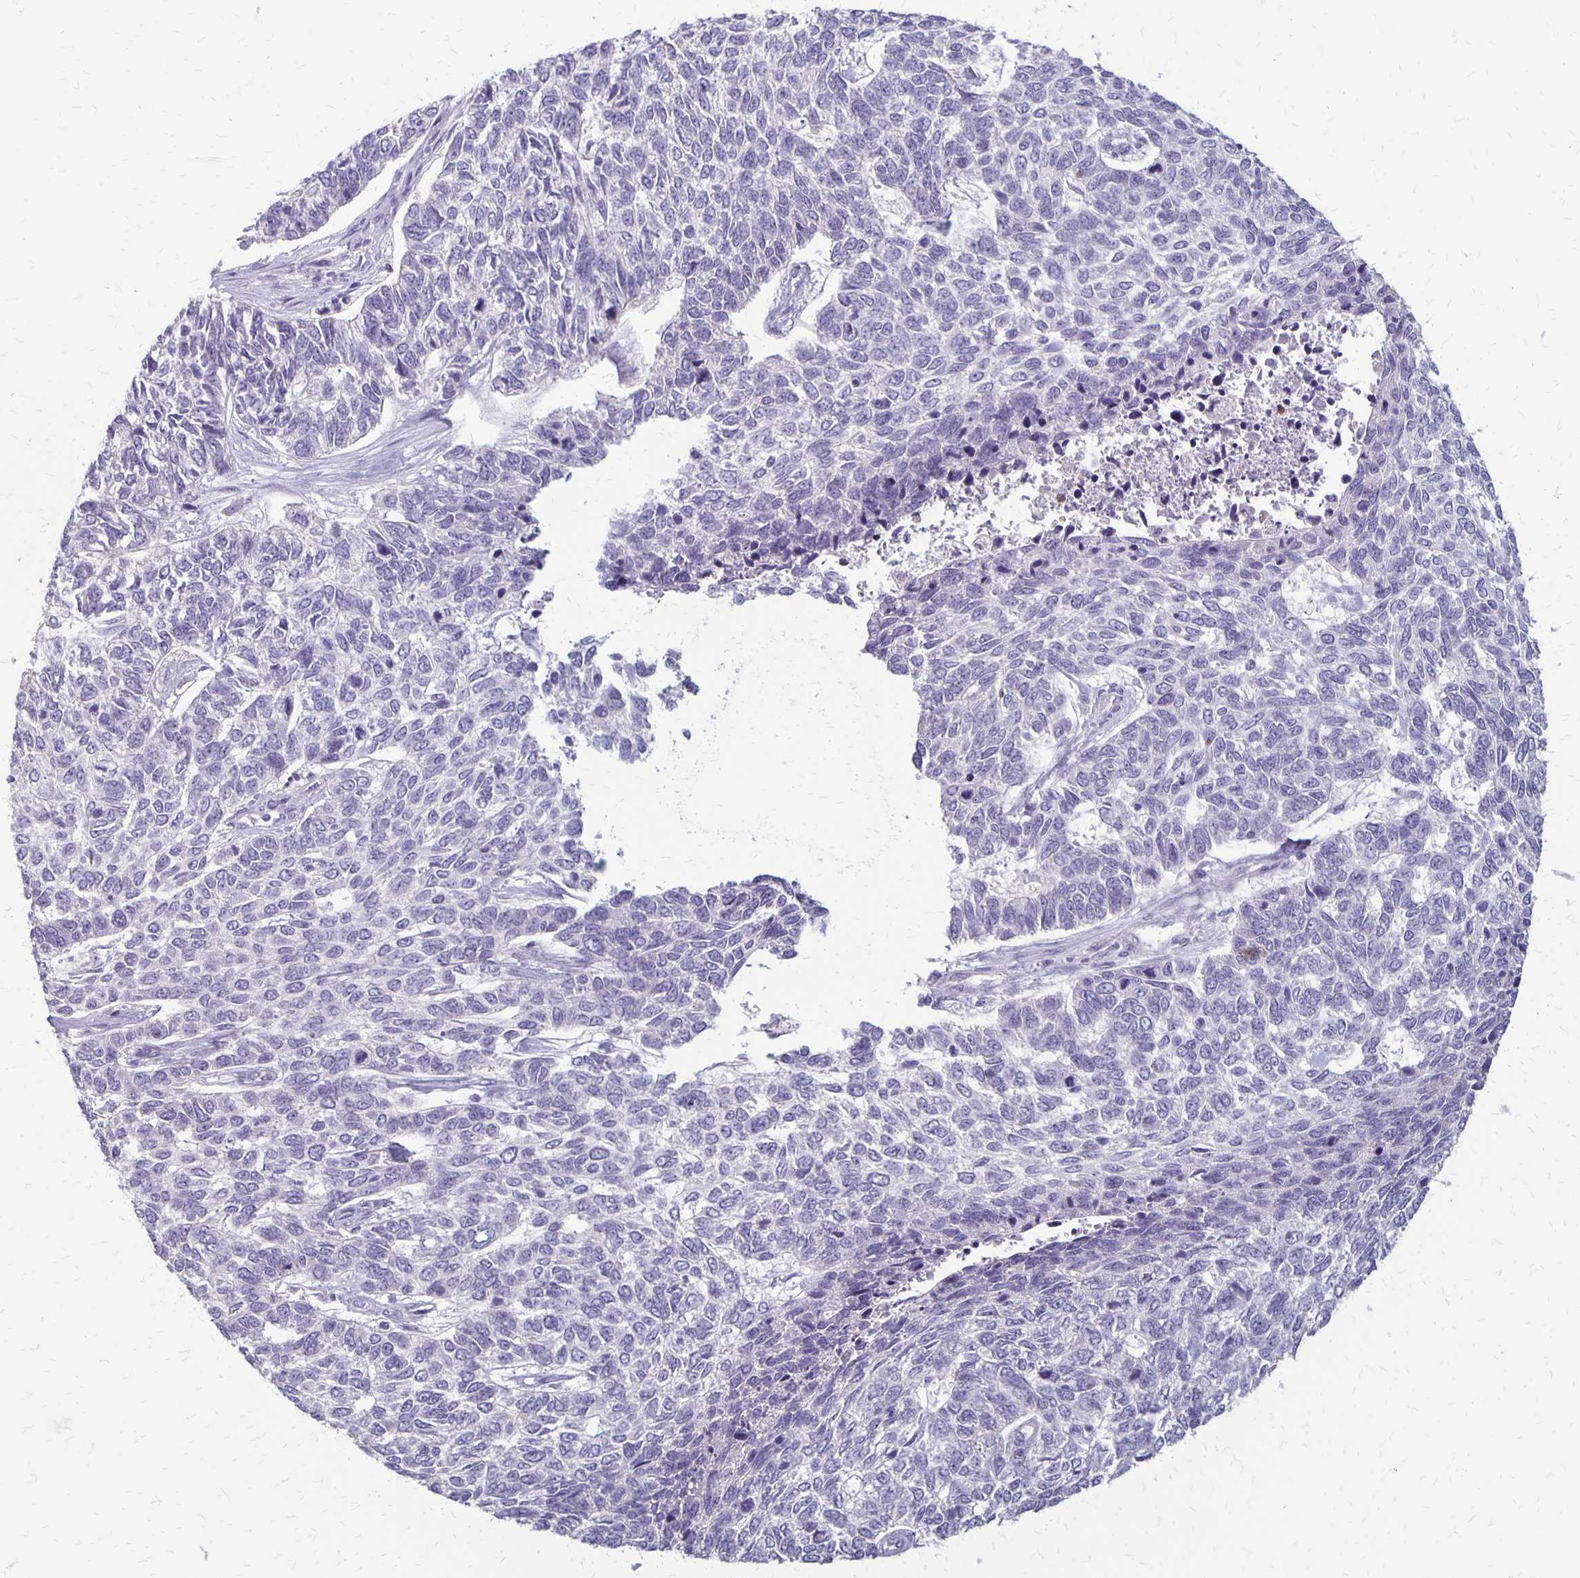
{"staining": {"intensity": "negative", "quantity": "none", "location": "none"}, "tissue": "skin cancer", "cell_type": "Tumor cells", "image_type": "cancer", "snomed": [{"axis": "morphology", "description": "Basal cell carcinoma"}, {"axis": "topography", "description": "Skin"}], "caption": "The immunohistochemistry histopathology image has no significant expression in tumor cells of skin cancer tissue. The staining was performed using DAB (3,3'-diaminobenzidine) to visualize the protein expression in brown, while the nuclei were stained in blue with hematoxylin (Magnification: 20x).", "gene": "SEPTIN5", "patient": {"sex": "female", "age": 65}}